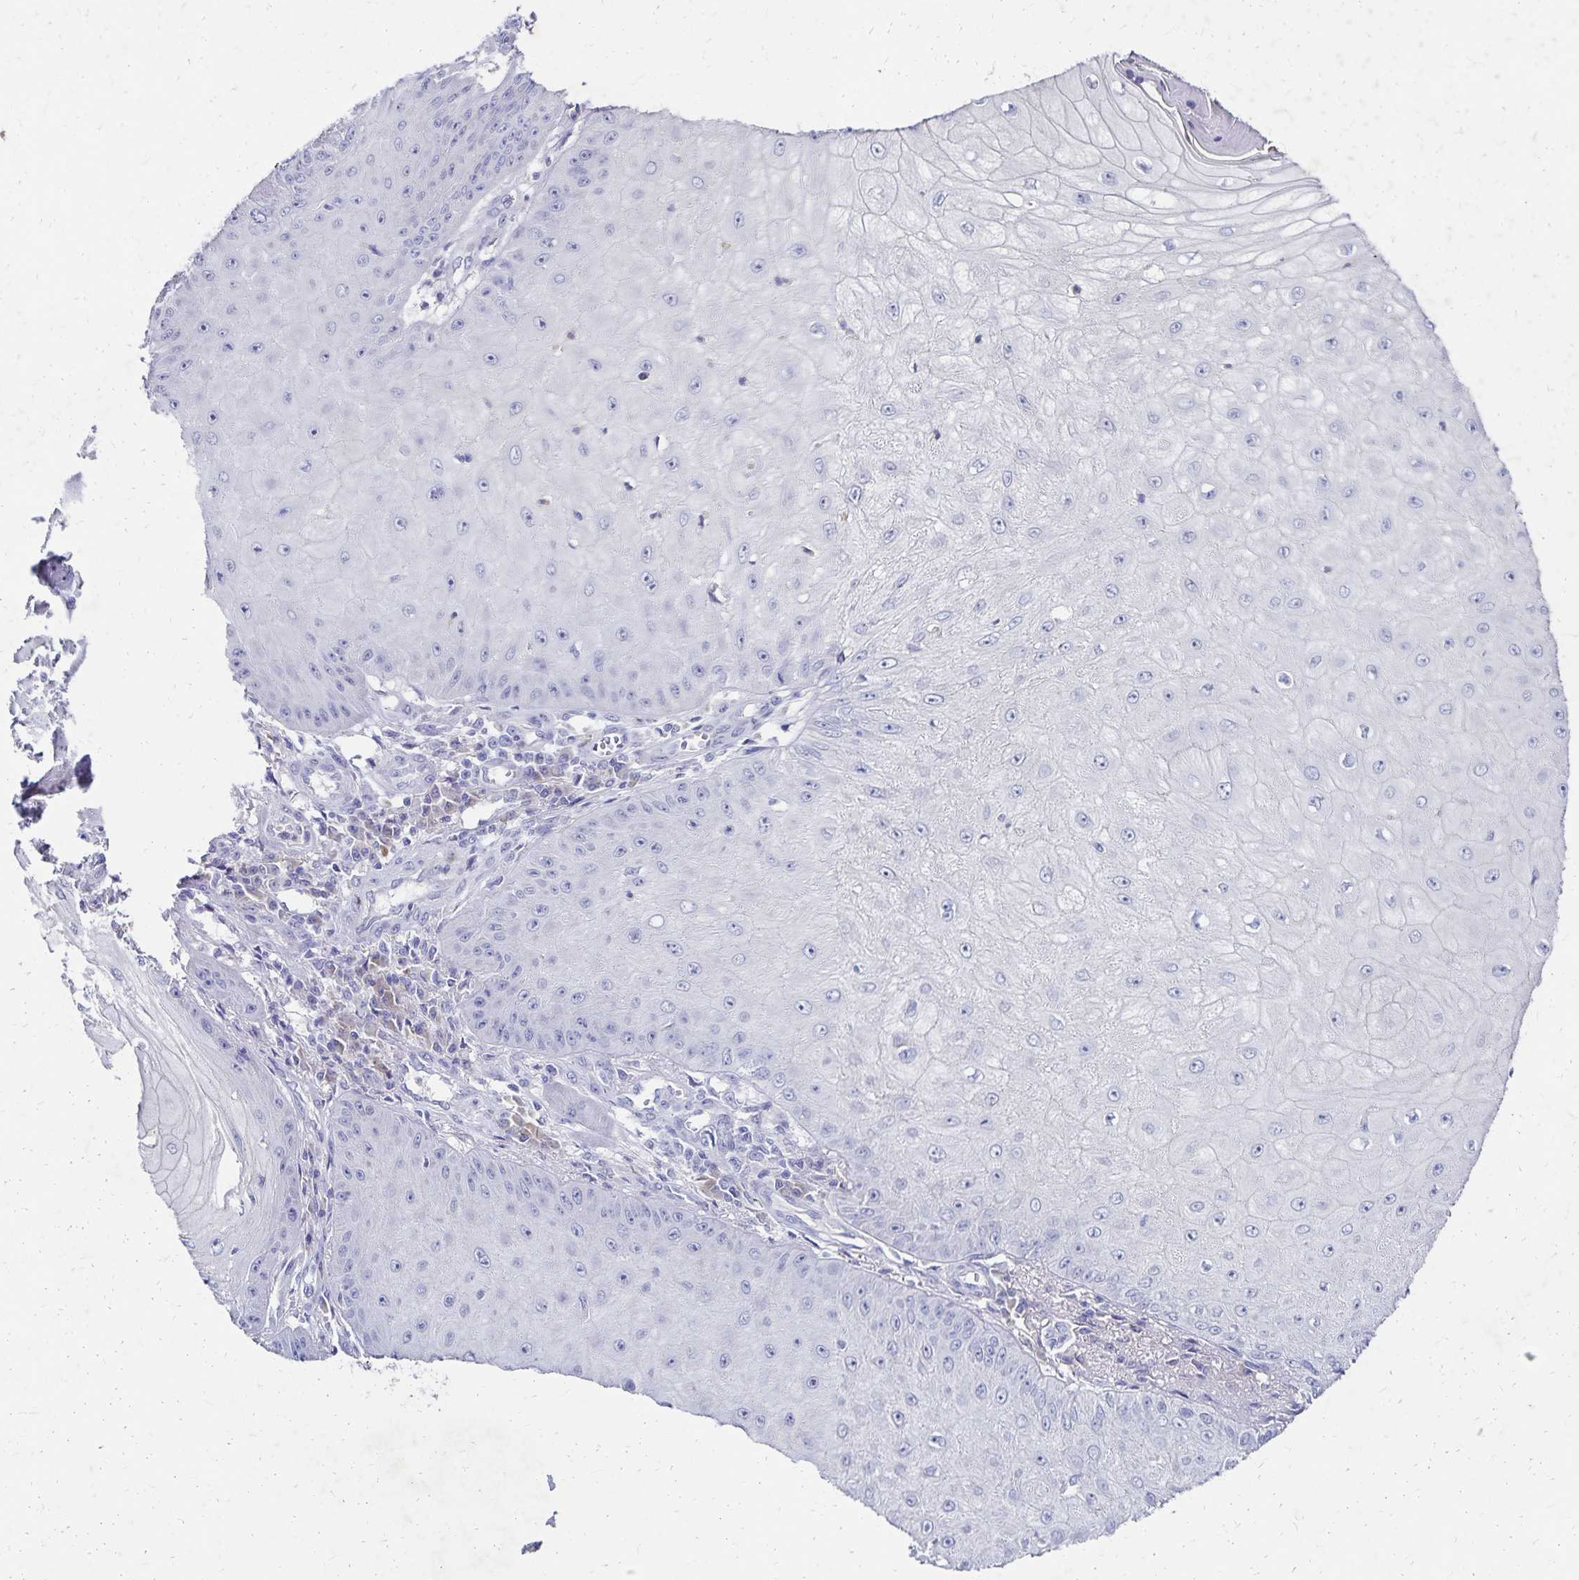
{"staining": {"intensity": "negative", "quantity": "none", "location": "none"}, "tissue": "skin cancer", "cell_type": "Tumor cells", "image_type": "cancer", "snomed": [{"axis": "morphology", "description": "Squamous cell carcinoma, NOS"}, {"axis": "topography", "description": "Skin"}], "caption": "Tumor cells are negative for protein expression in human skin squamous cell carcinoma. (Brightfield microscopy of DAB immunohistochemistry (IHC) at high magnification).", "gene": "PAX5", "patient": {"sex": "male", "age": 70}}